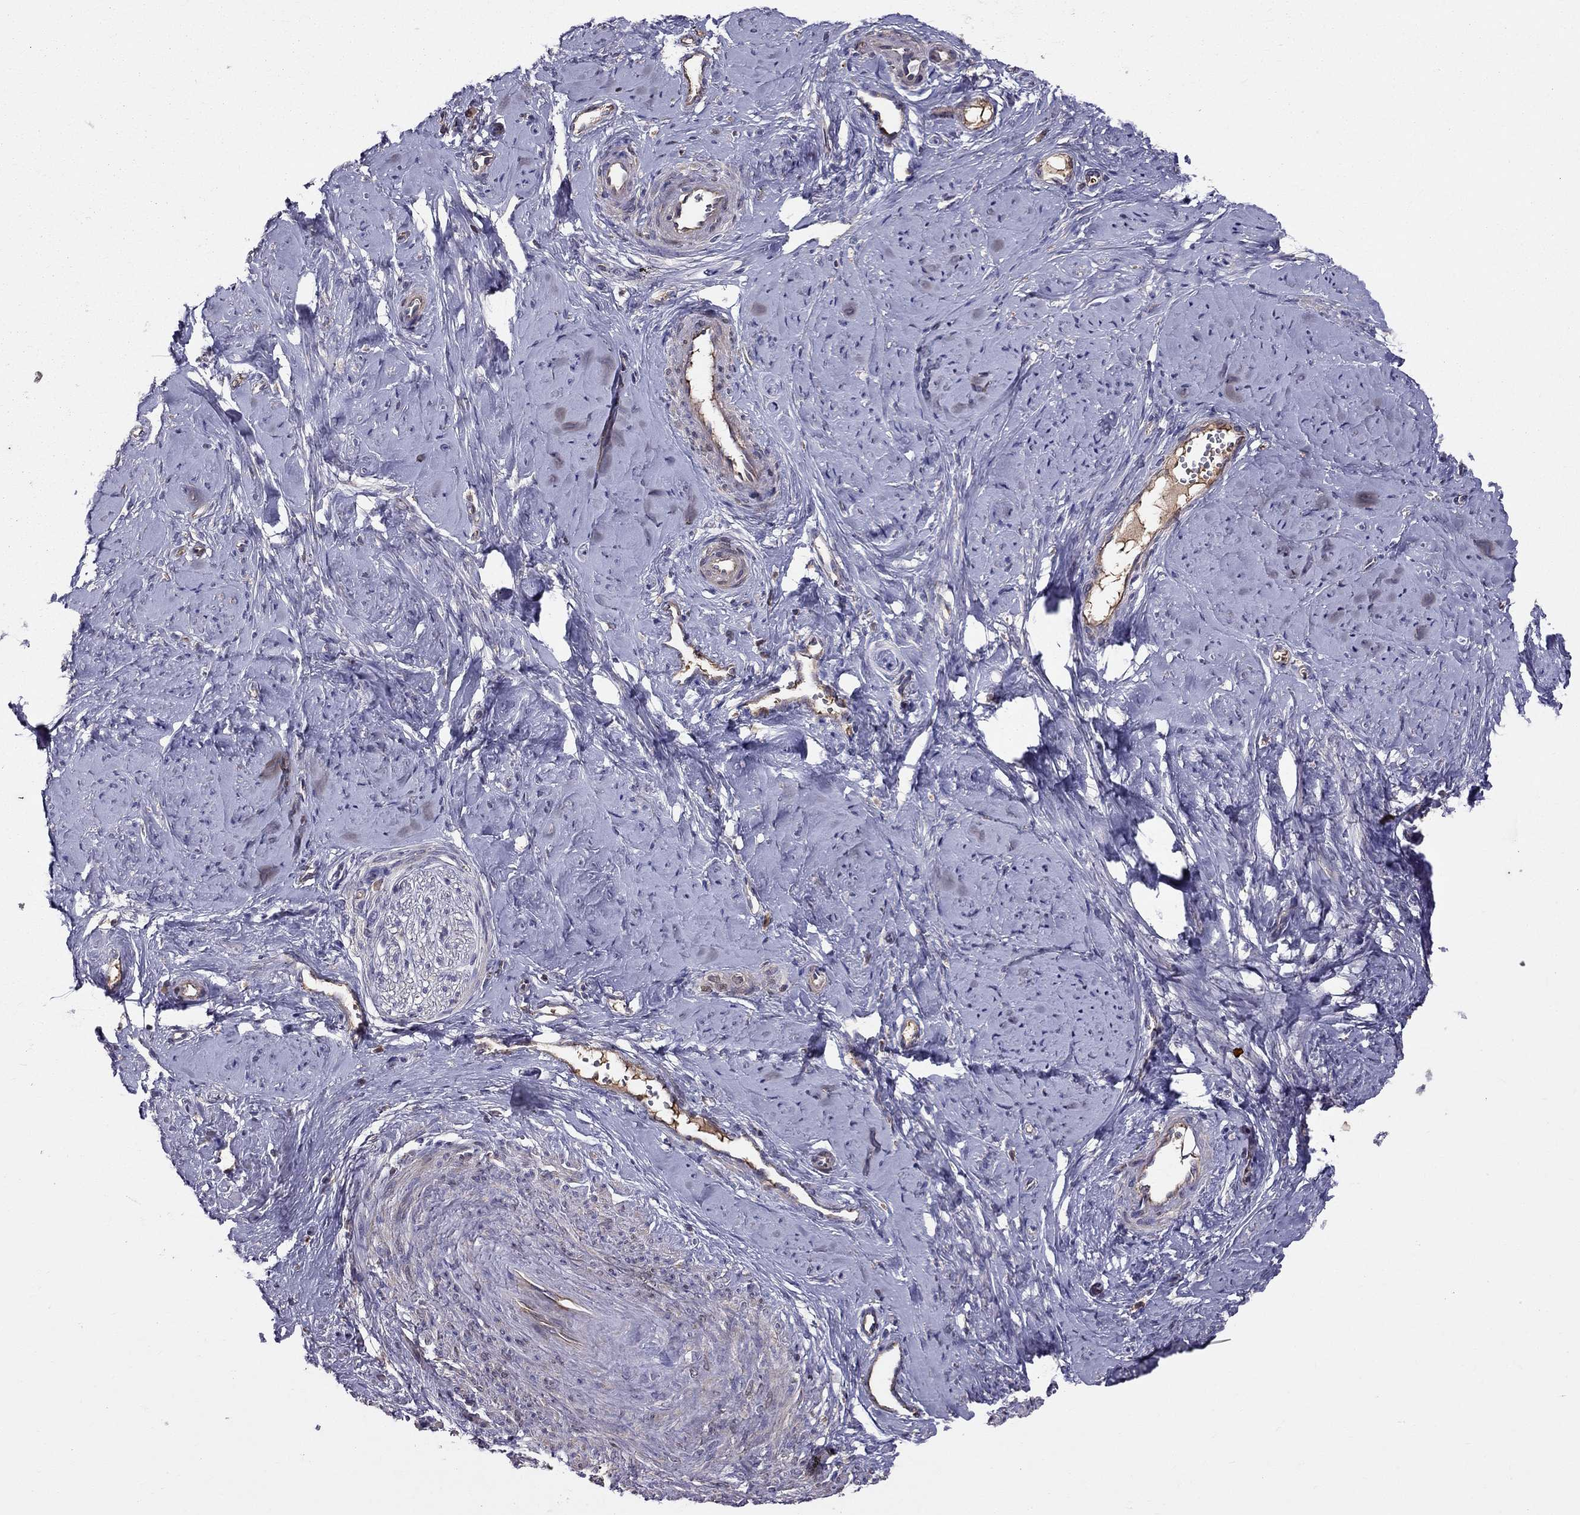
{"staining": {"intensity": "negative", "quantity": "none", "location": "none"}, "tissue": "smooth muscle", "cell_type": "Smooth muscle cells", "image_type": "normal", "snomed": [{"axis": "morphology", "description": "Normal tissue, NOS"}, {"axis": "topography", "description": "Smooth muscle"}], "caption": "DAB (3,3'-diaminobenzidine) immunohistochemical staining of normal smooth muscle demonstrates no significant staining in smooth muscle cells. (DAB immunohistochemistry (IHC) with hematoxylin counter stain).", "gene": "PIK3CG", "patient": {"sex": "female", "age": 48}}